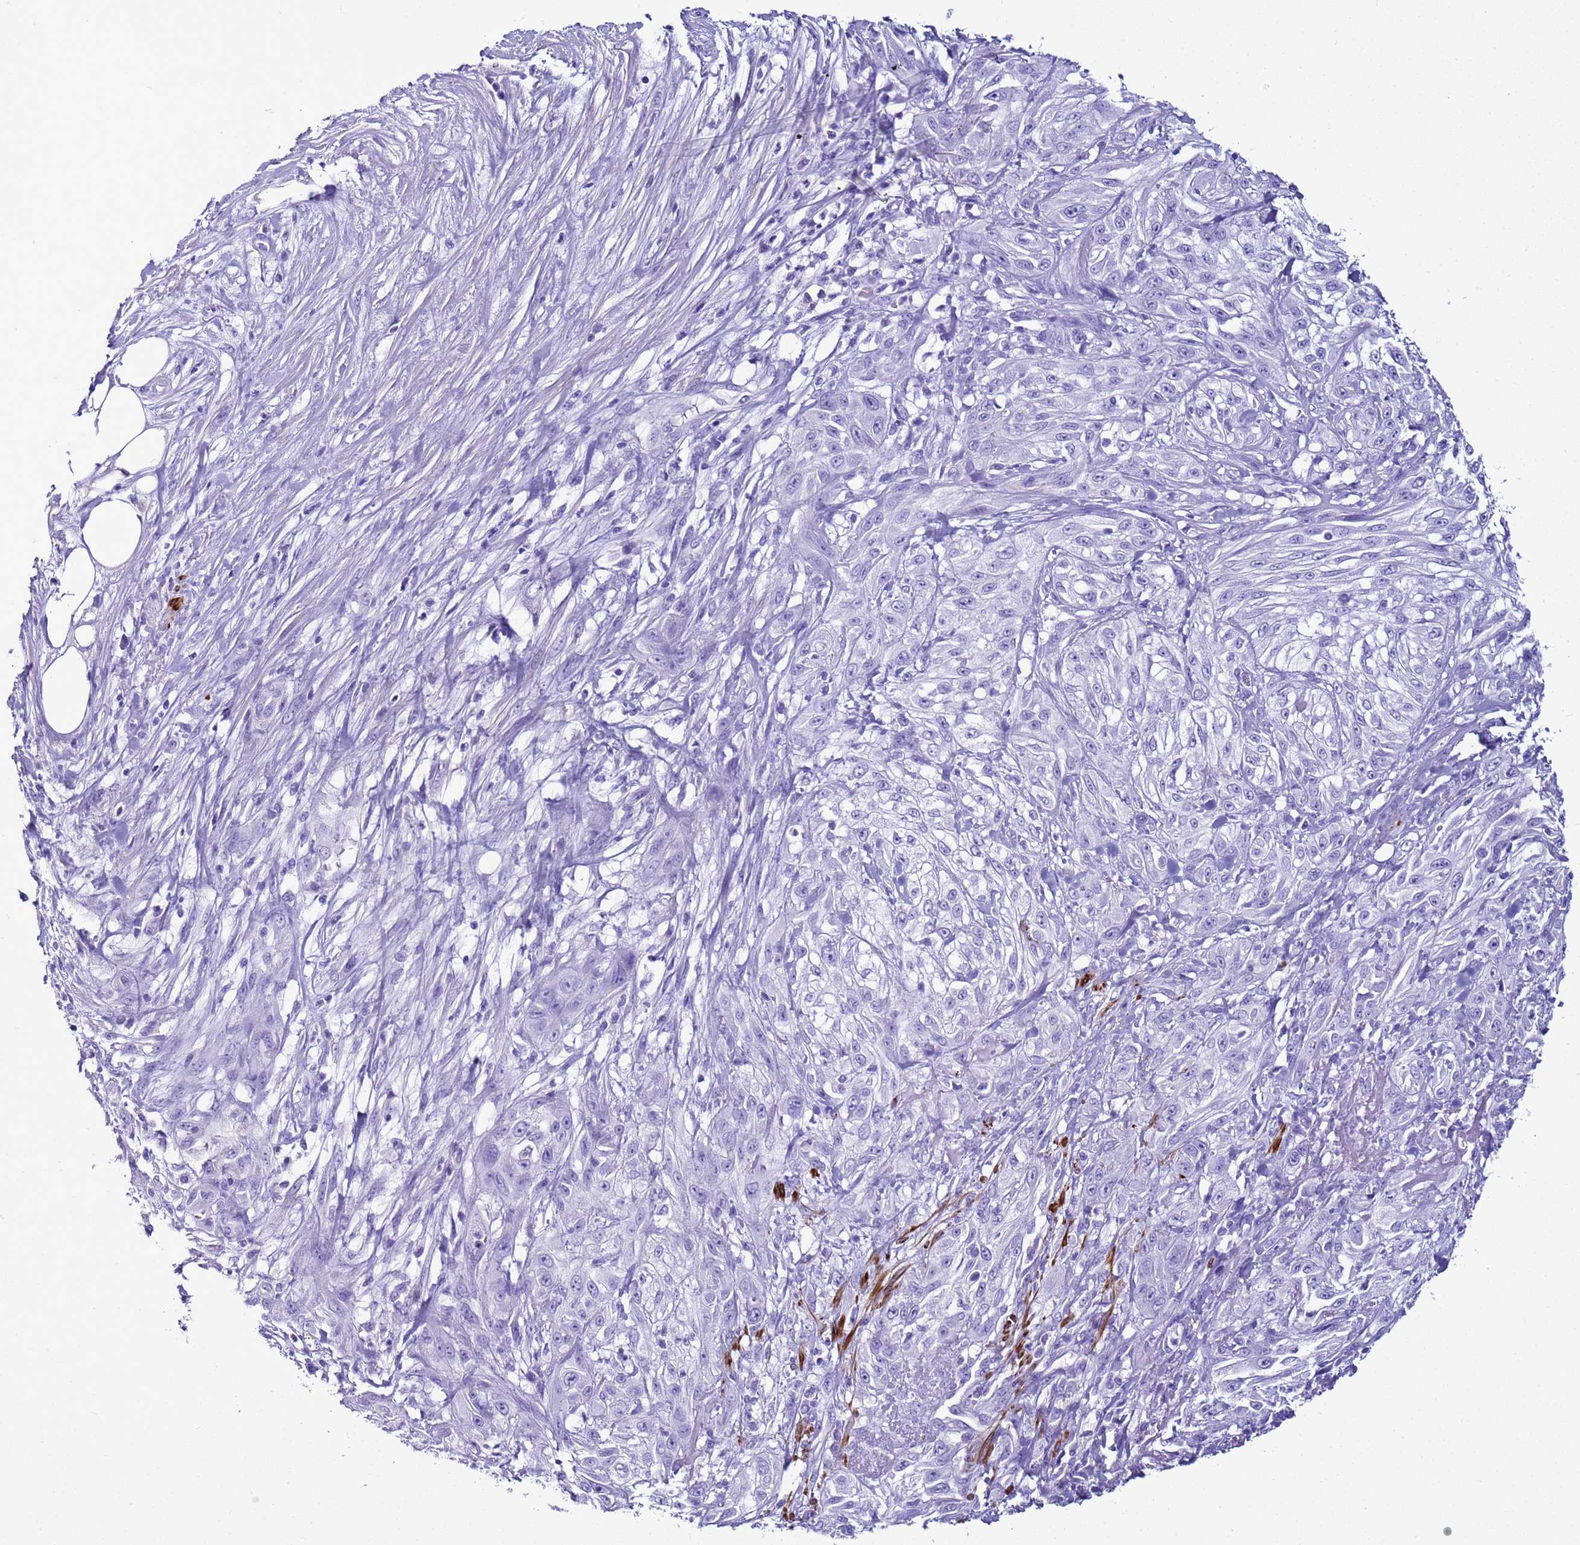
{"staining": {"intensity": "negative", "quantity": "none", "location": "none"}, "tissue": "skin cancer", "cell_type": "Tumor cells", "image_type": "cancer", "snomed": [{"axis": "morphology", "description": "Squamous cell carcinoma, NOS"}, {"axis": "morphology", "description": "Squamous cell carcinoma, metastatic, NOS"}, {"axis": "topography", "description": "Skin"}, {"axis": "topography", "description": "Lymph node"}], "caption": "DAB immunohistochemical staining of human skin metastatic squamous cell carcinoma displays no significant expression in tumor cells.", "gene": "LCMT1", "patient": {"sex": "male", "age": 75}}